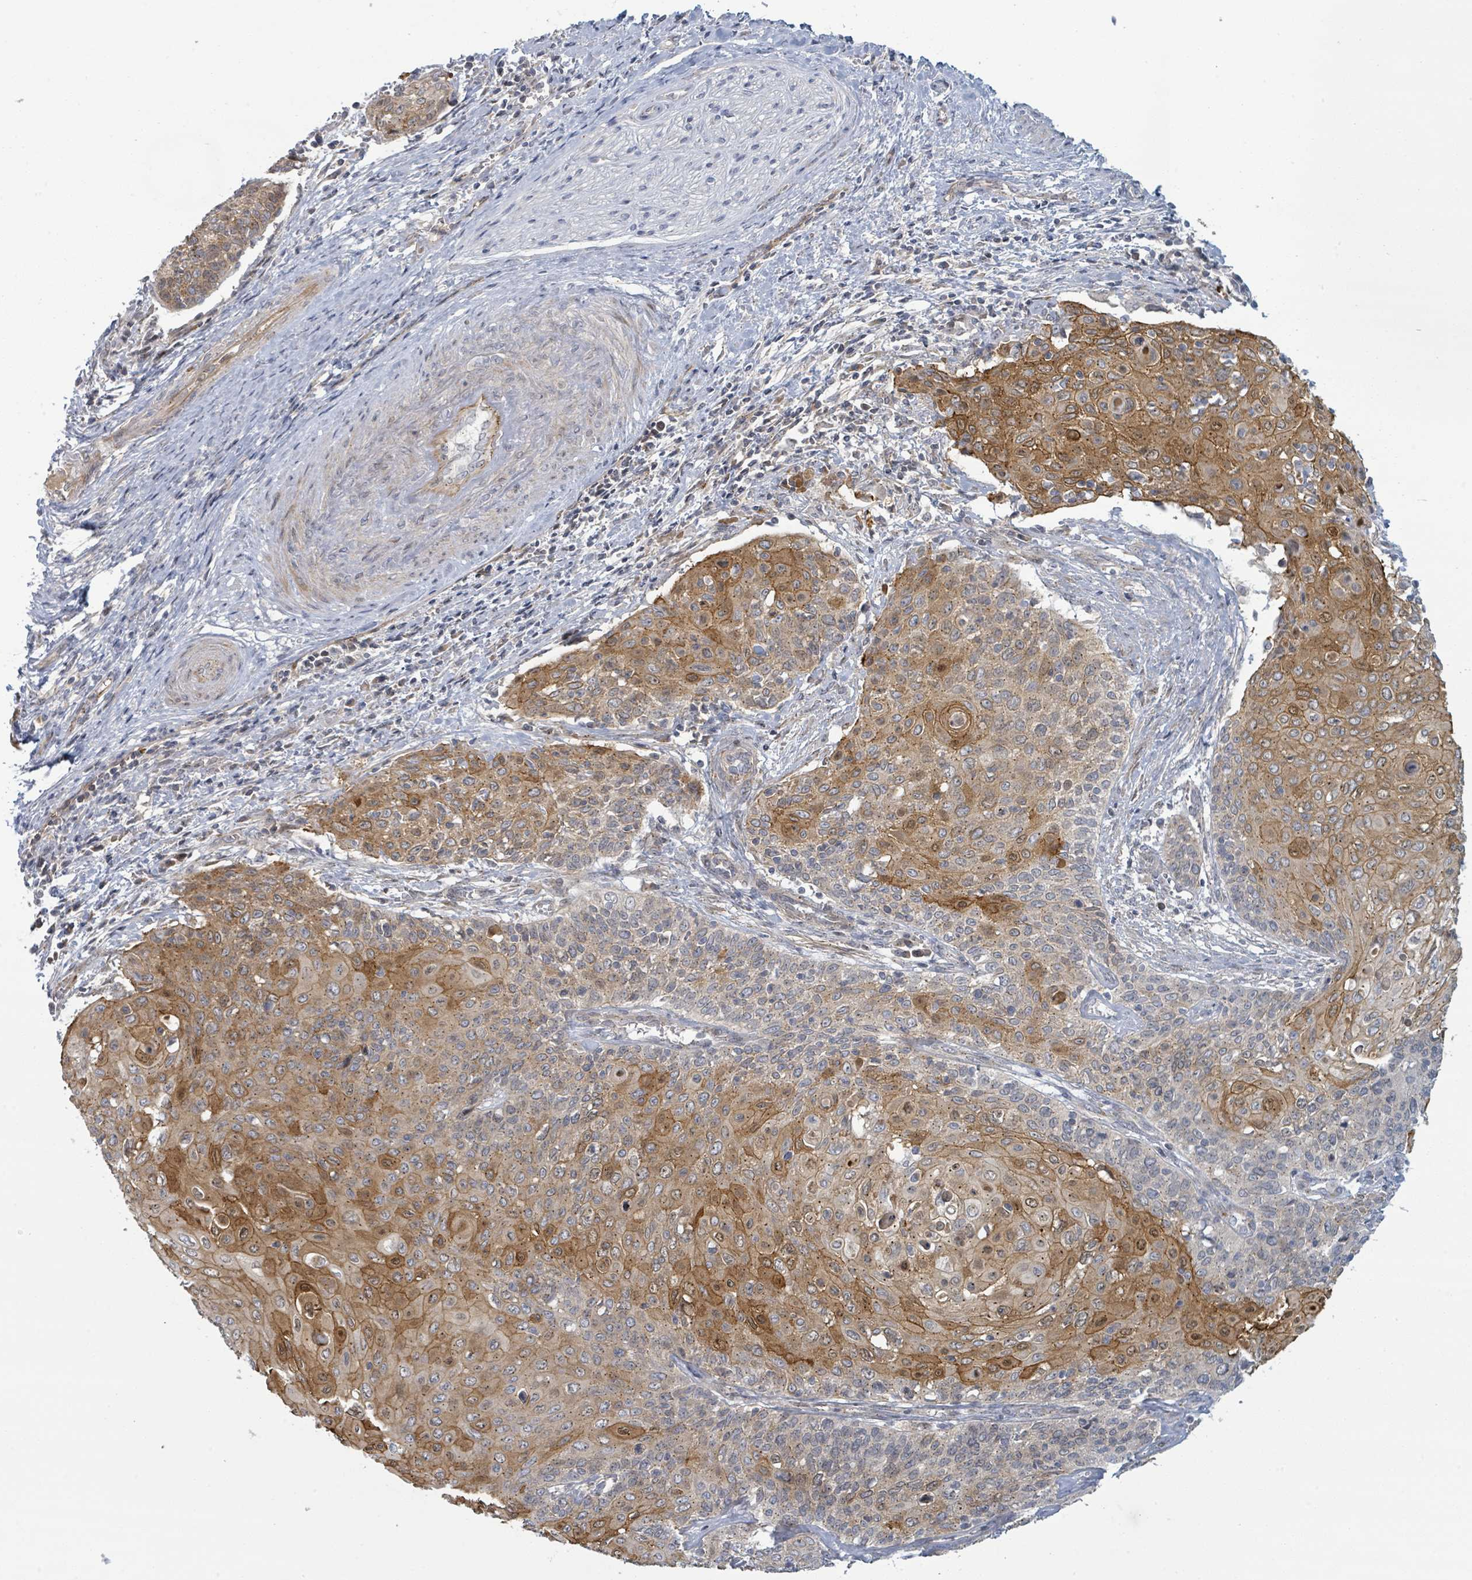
{"staining": {"intensity": "moderate", "quantity": "25%-75%", "location": "cytoplasmic/membranous,nuclear"}, "tissue": "cervical cancer", "cell_type": "Tumor cells", "image_type": "cancer", "snomed": [{"axis": "morphology", "description": "Squamous cell carcinoma, NOS"}, {"axis": "topography", "description": "Cervix"}], "caption": "The micrograph exhibits staining of cervical cancer (squamous cell carcinoma), revealing moderate cytoplasmic/membranous and nuclear protein expression (brown color) within tumor cells. Nuclei are stained in blue.", "gene": "COL5A3", "patient": {"sex": "female", "age": 39}}